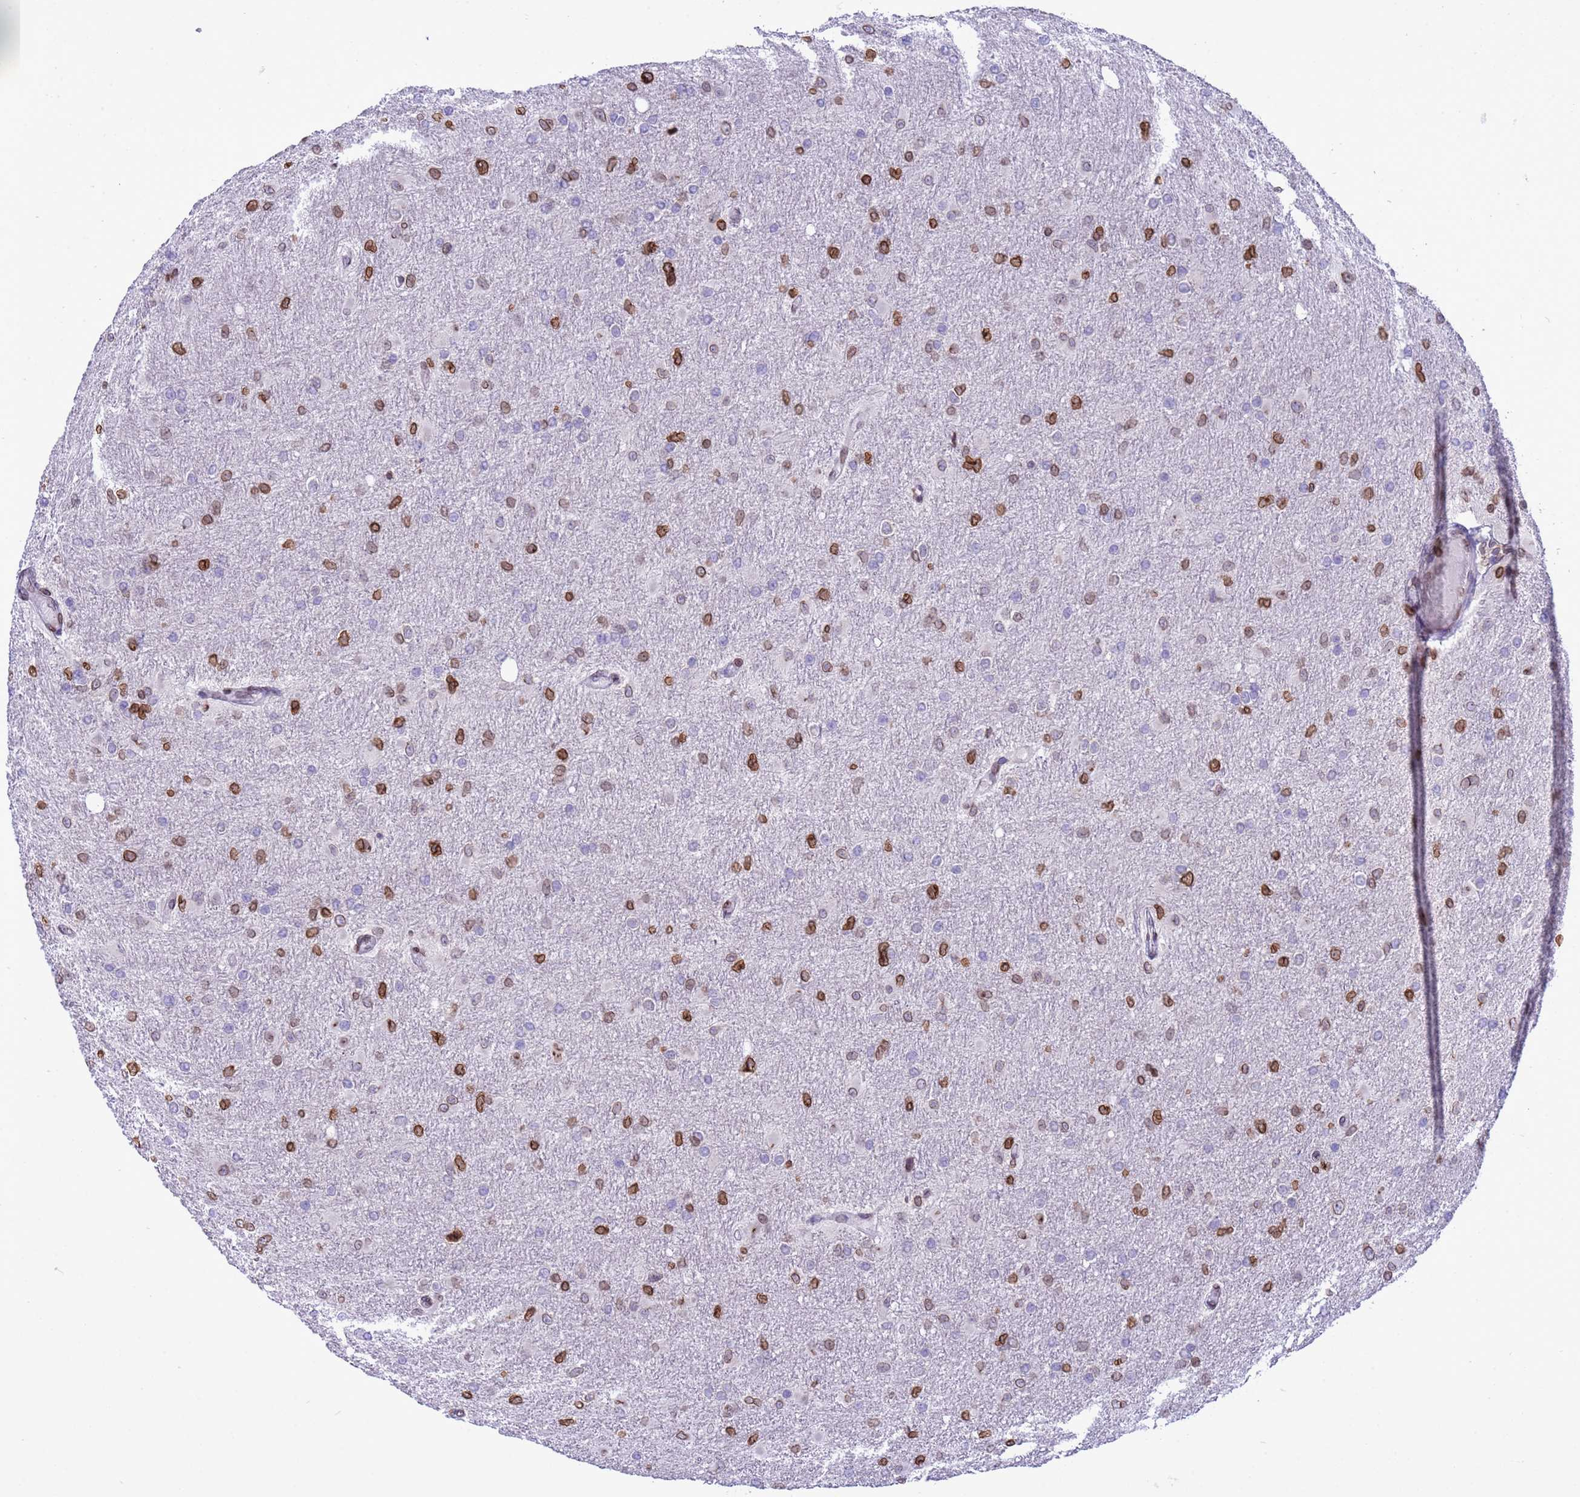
{"staining": {"intensity": "moderate", "quantity": "25%-75%", "location": "cytoplasmic/membranous,nuclear"}, "tissue": "glioma", "cell_type": "Tumor cells", "image_type": "cancer", "snomed": [{"axis": "morphology", "description": "Glioma, malignant, High grade"}, {"axis": "topography", "description": "Cerebral cortex"}], "caption": "Glioma stained for a protein shows moderate cytoplasmic/membranous and nuclear positivity in tumor cells.", "gene": "DHX37", "patient": {"sex": "female", "age": 36}}